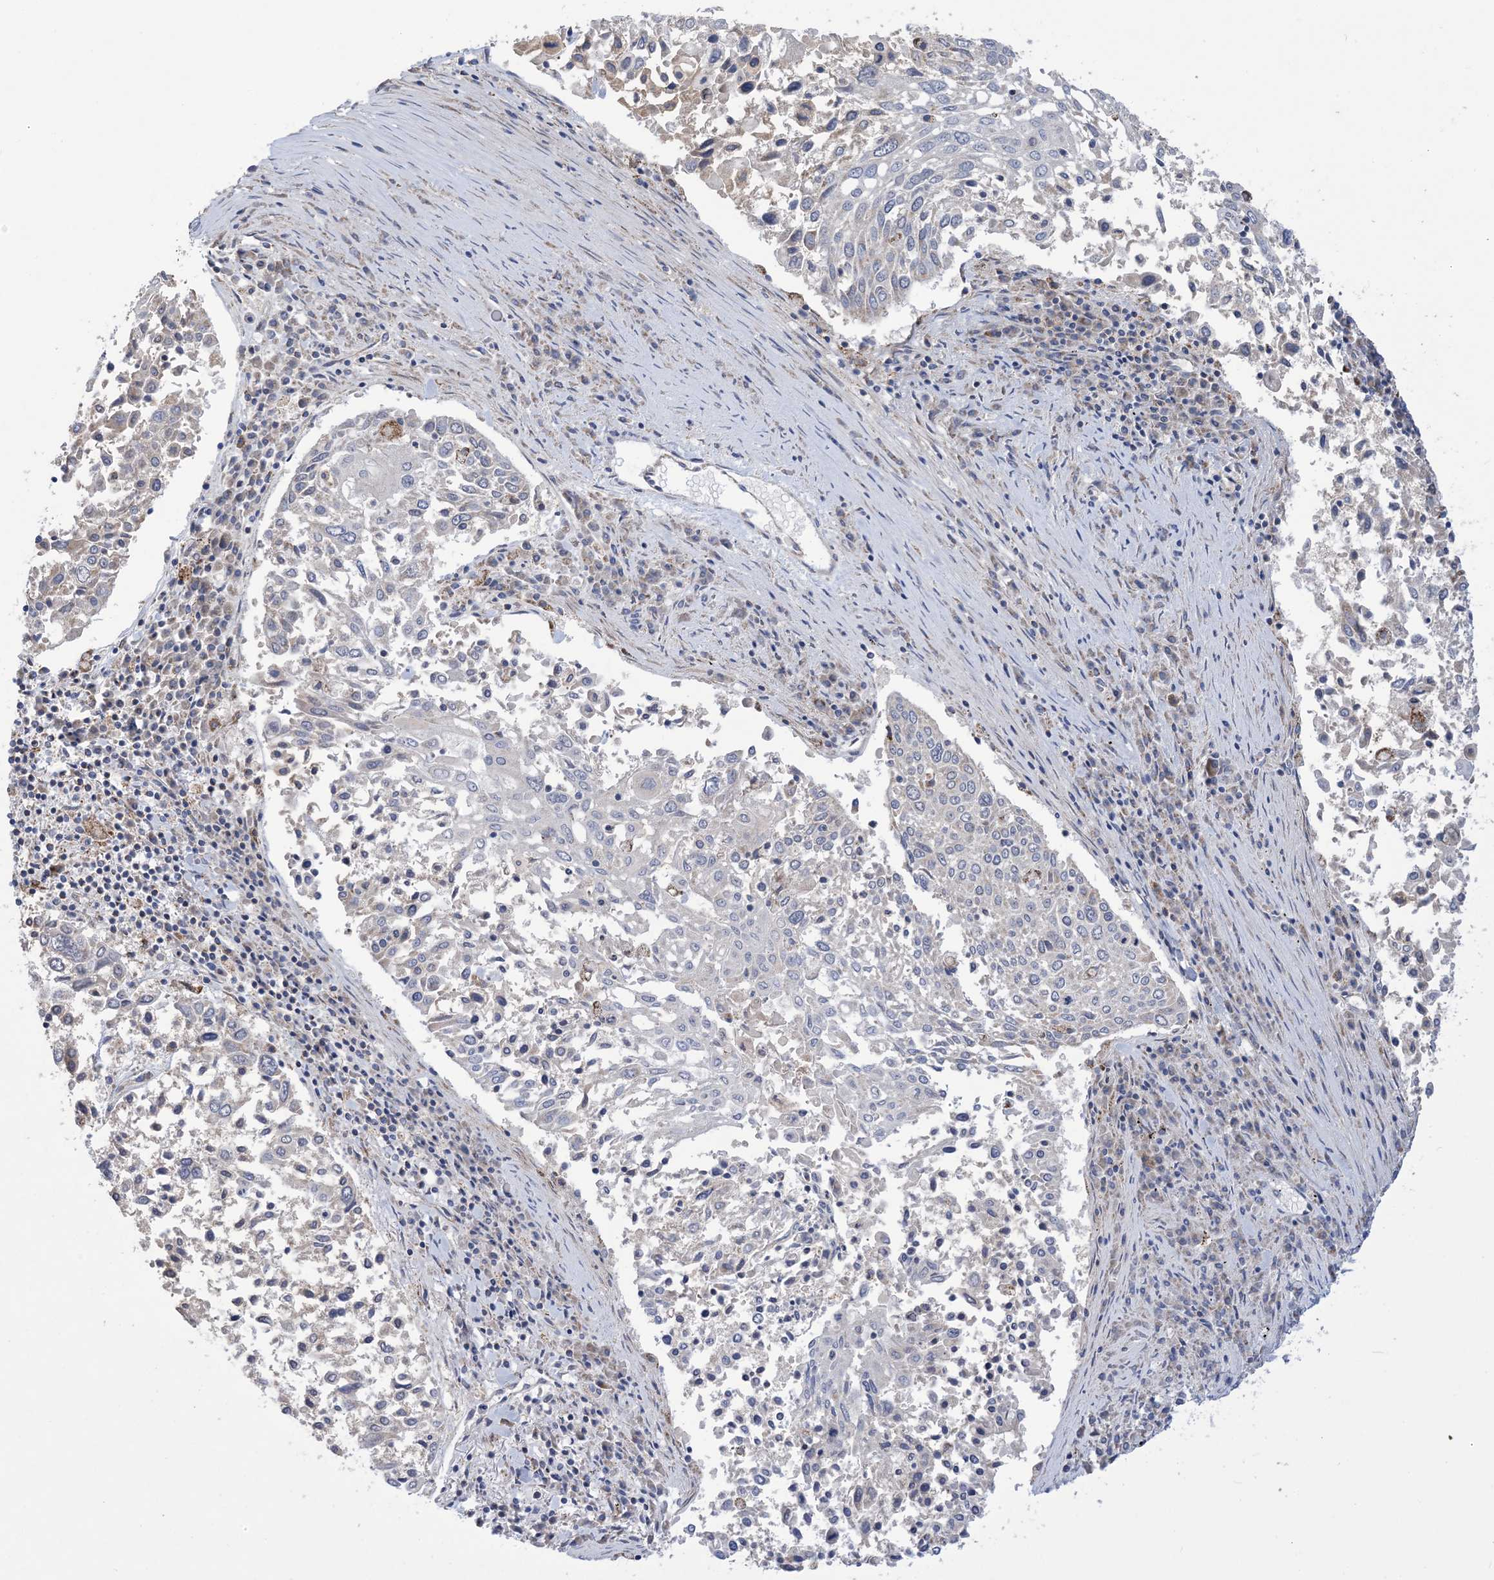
{"staining": {"intensity": "negative", "quantity": "none", "location": "none"}, "tissue": "lung cancer", "cell_type": "Tumor cells", "image_type": "cancer", "snomed": [{"axis": "morphology", "description": "Squamous cell carcinoma, NOS"}, {"axis": "topography", "description": "Lung"}], "caption": "Immunohistochemistry of squamous cell carcinoma (lung) reveals no expression in tumor cells.", "gene": "CLEC16A", "patient": {"sex": "male", "age": 65}}